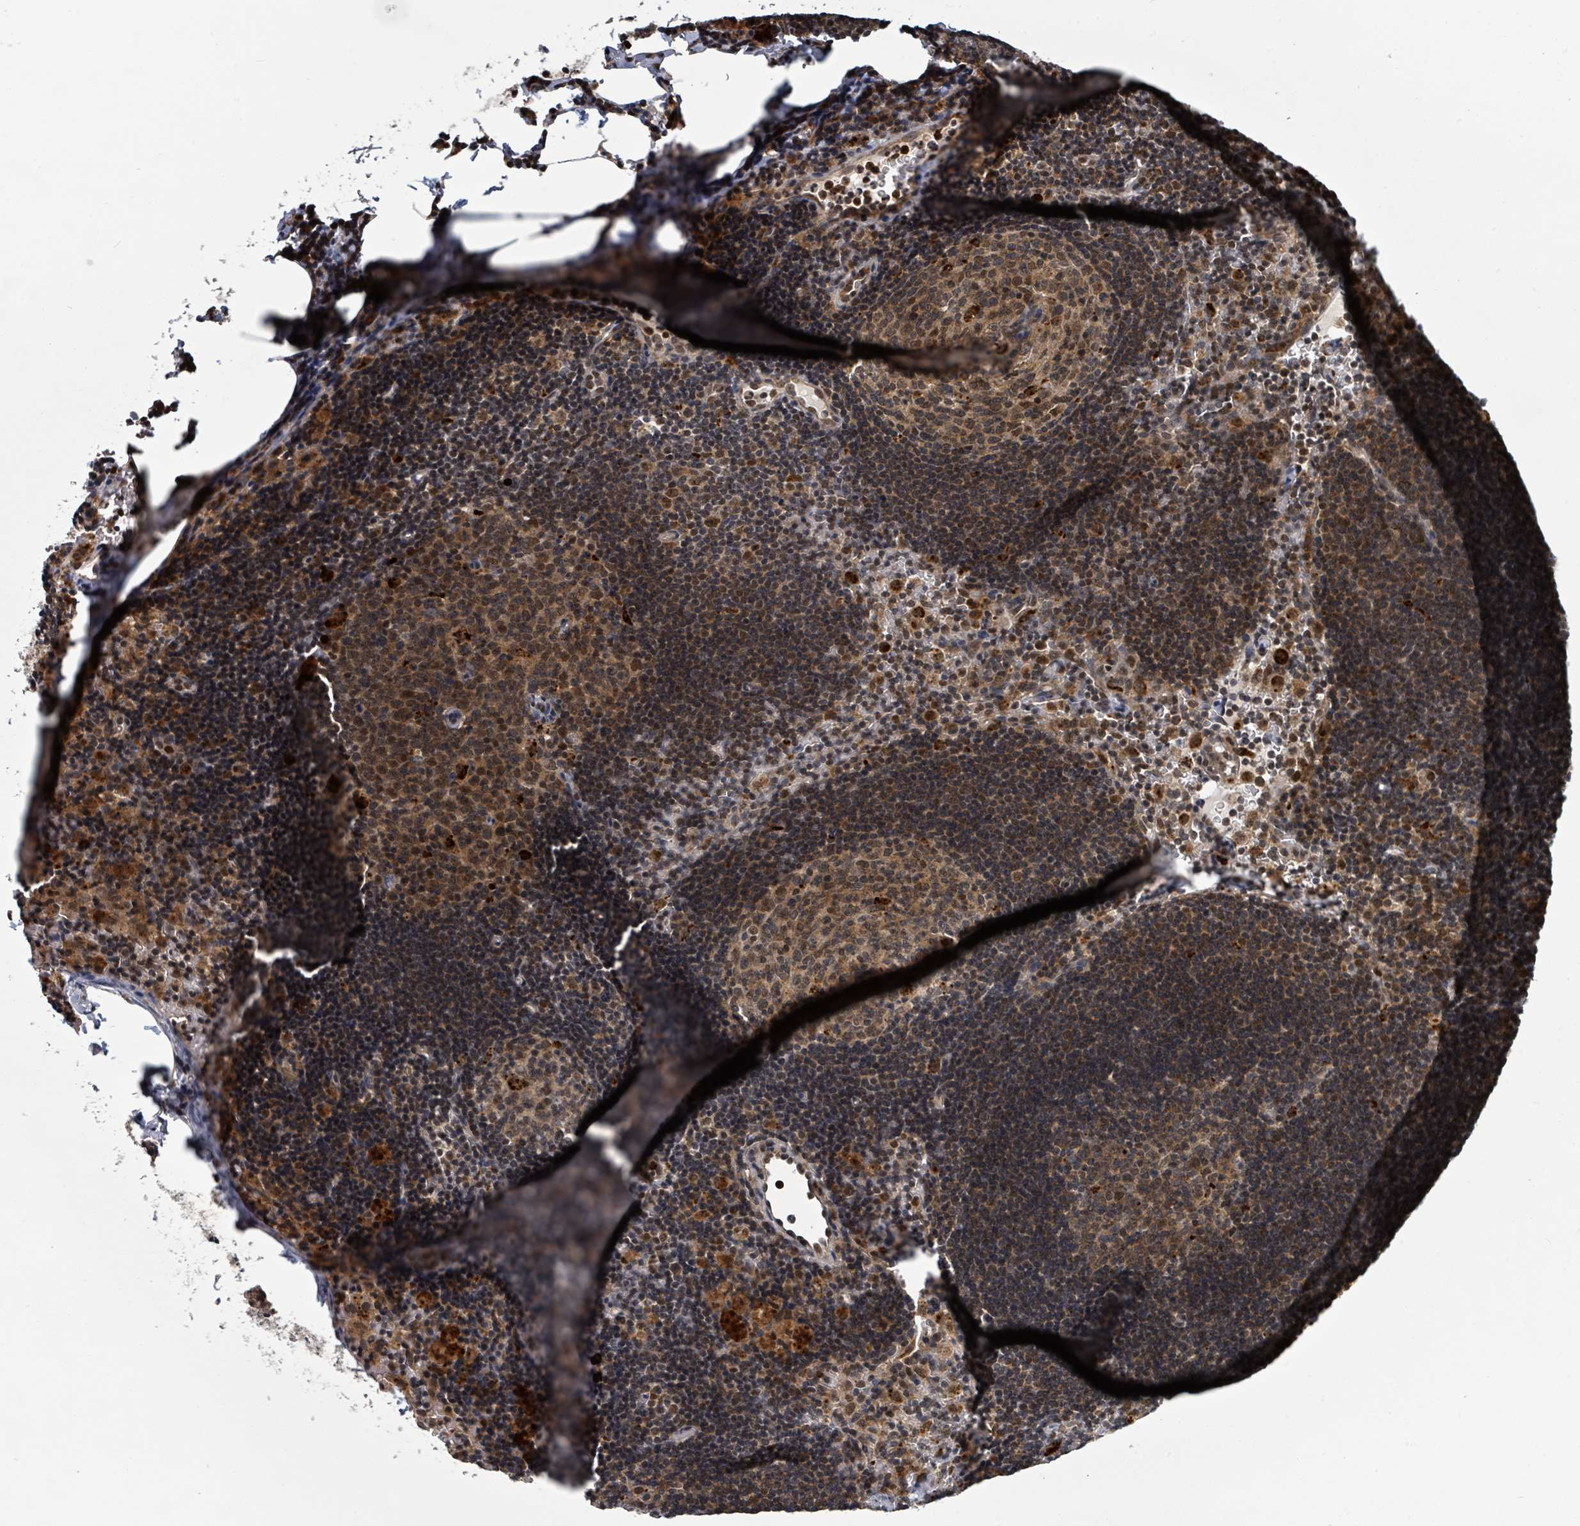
{"staining": {"intensity": "moderate", "quantity": ">75%", "location": "cytoplasmic/membranous,nuclear"}, "tissue": "lymph node", "cell_type": "Germinal center cells", "image_type": "normal", "snomed": [{"axis": "morphology", "description": "Normal tissue, NOS"}, {"axis": "topography", "description": "Lymph node"}], "caption": "This photomicrograph reveals immunohistochemistry (IHC) staining of normal lymph node, with medium moderate cytoplasmic/membranous,nuclear positivity in approximately >75% of germinal center cells.", "gene": "GTF3C1", "patient": {"sex": "male", "age": 62}}